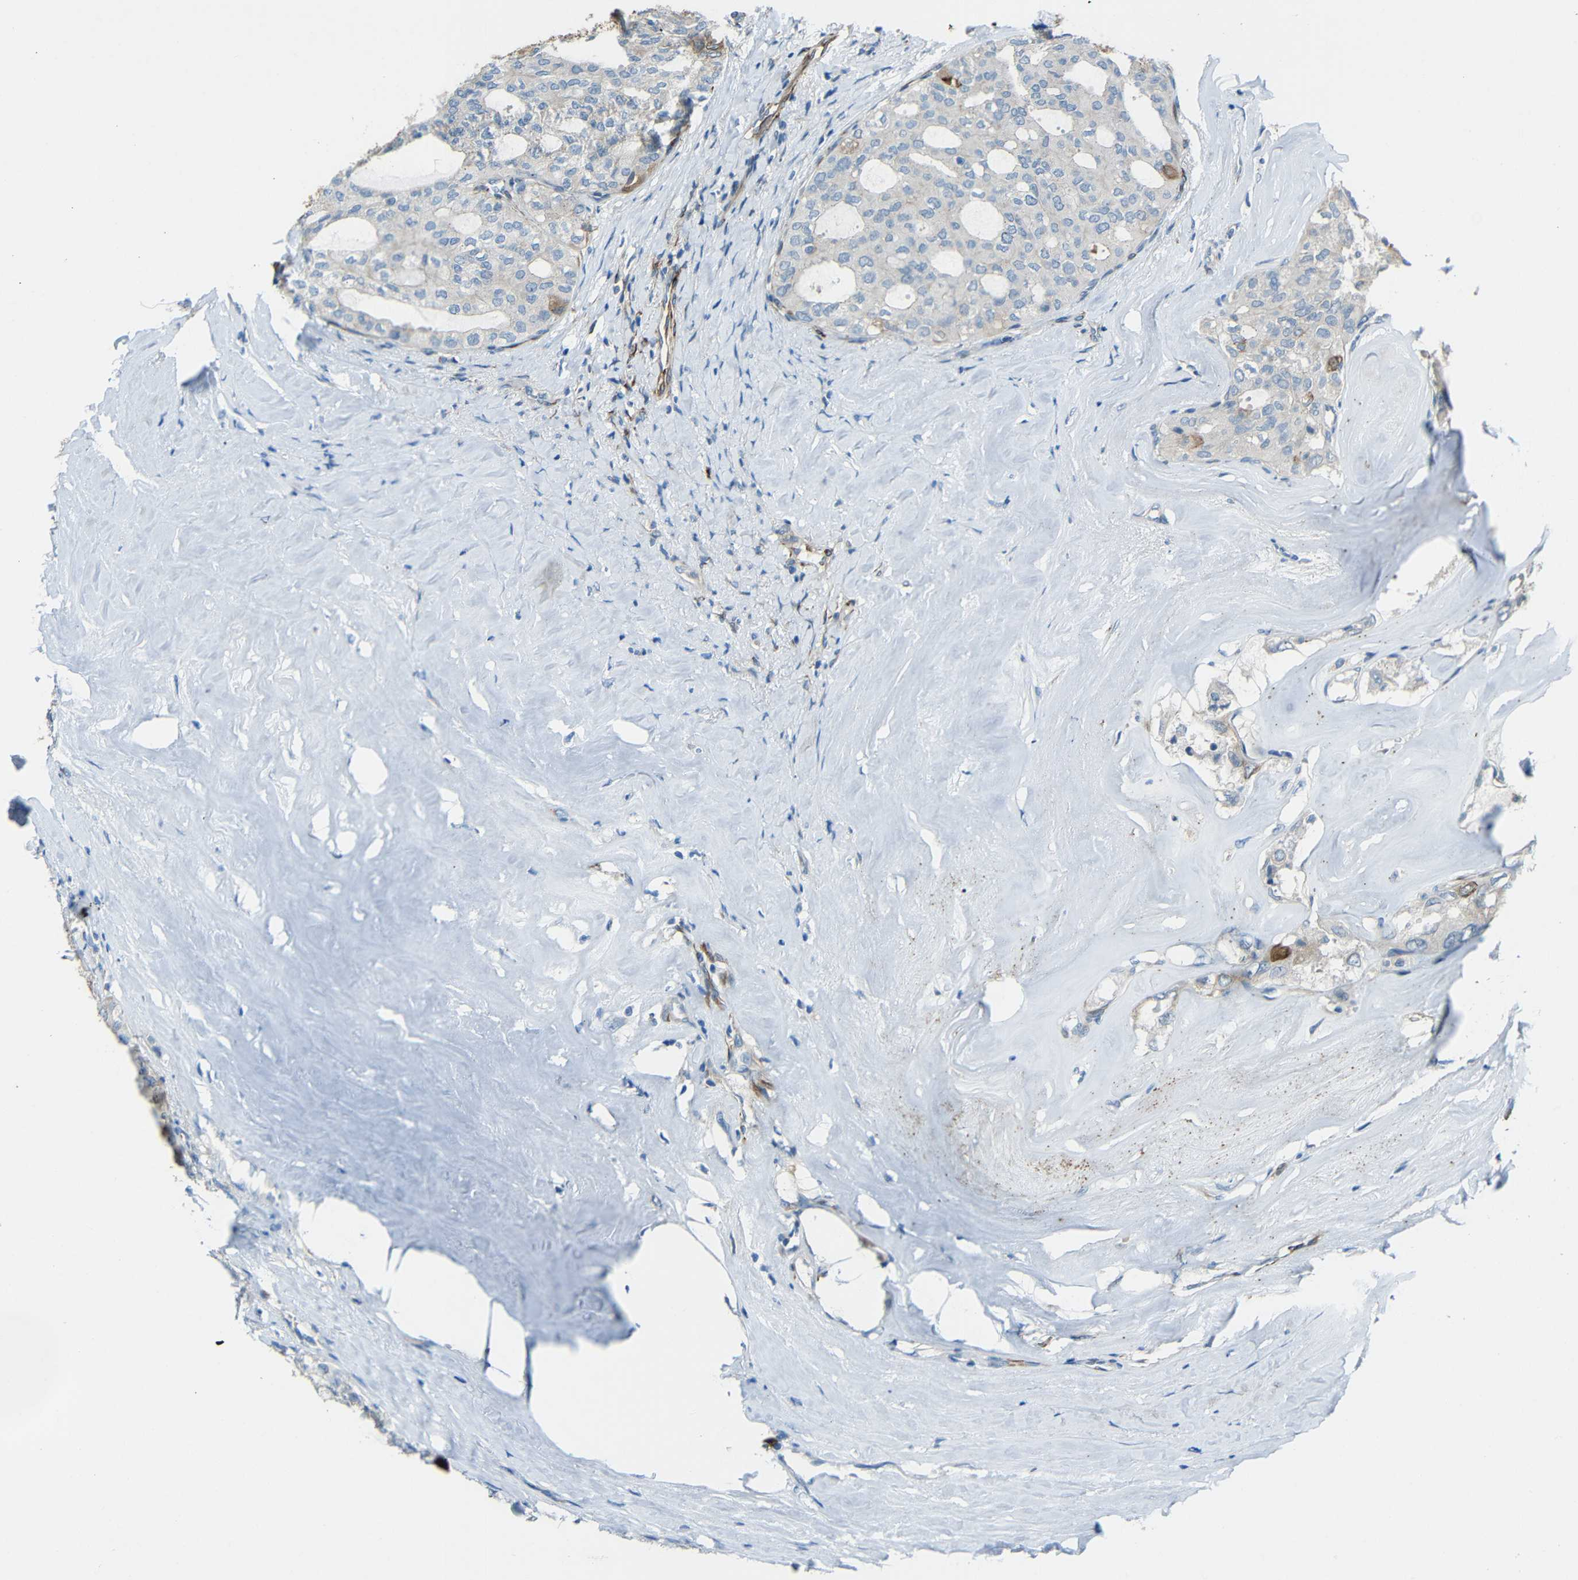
{"staining": {"intensity": "negative", "quantity": "none", "location": "none"}, "tissue": "thyroid cancer", "cell_type": "Tumor cells", "image_type": "cancer", "snomed": [{"axis": "morphology", "description": "Follicular adenoma carcinoma, NOS"}, {"axis": "topography", "description": "Thyroid gland"}], "caption": "Human thyroid cancer stained for a protein using immunohistochemistry exhibits no positivity in tumor cells.", "gene": "DCLK1", "patient": {"sex": "male", "age": 75}}